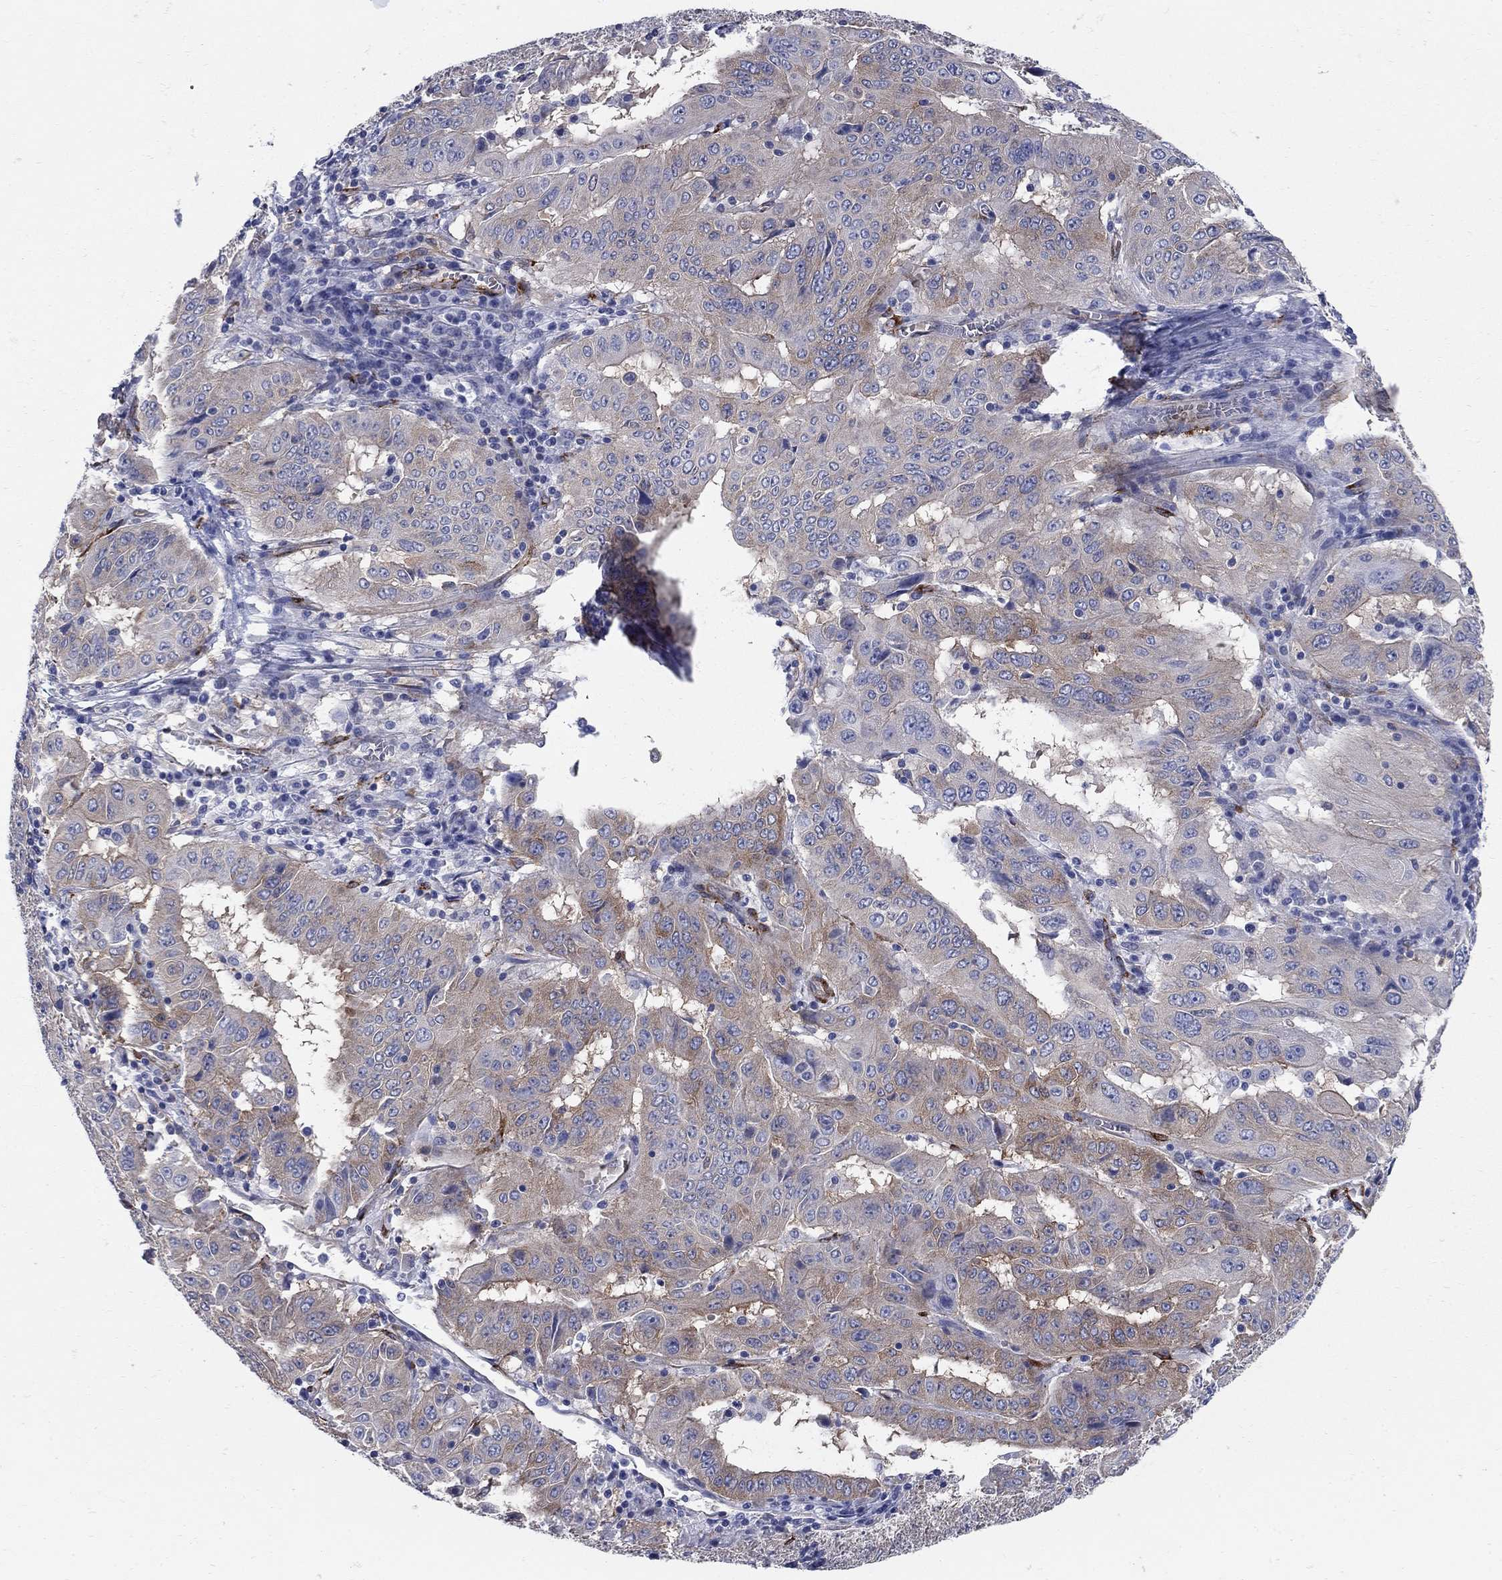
{"staining": {"intensity": "moderate", "quantity": "<25%", "location": "cytoplasmic/membranous"}, "tissue": "pancreatic cancer", "cell_type": "Tumor cells", "image_type": "cancer", "snomed": [{"axis": "morphology", "description": "Adenocarcinoma, NOS"}, {"axis": "topography", "description": "Pancreas"}], "caption": "IHC of human pancreatic cancer (adenocarcinoma) demonstrates low levels of moderate cytoplasmic/membranous expression in approximately <25% of tumor cells.", "gene": "SEPTIN8", "patient": {"sex": "male", "age": 63}}